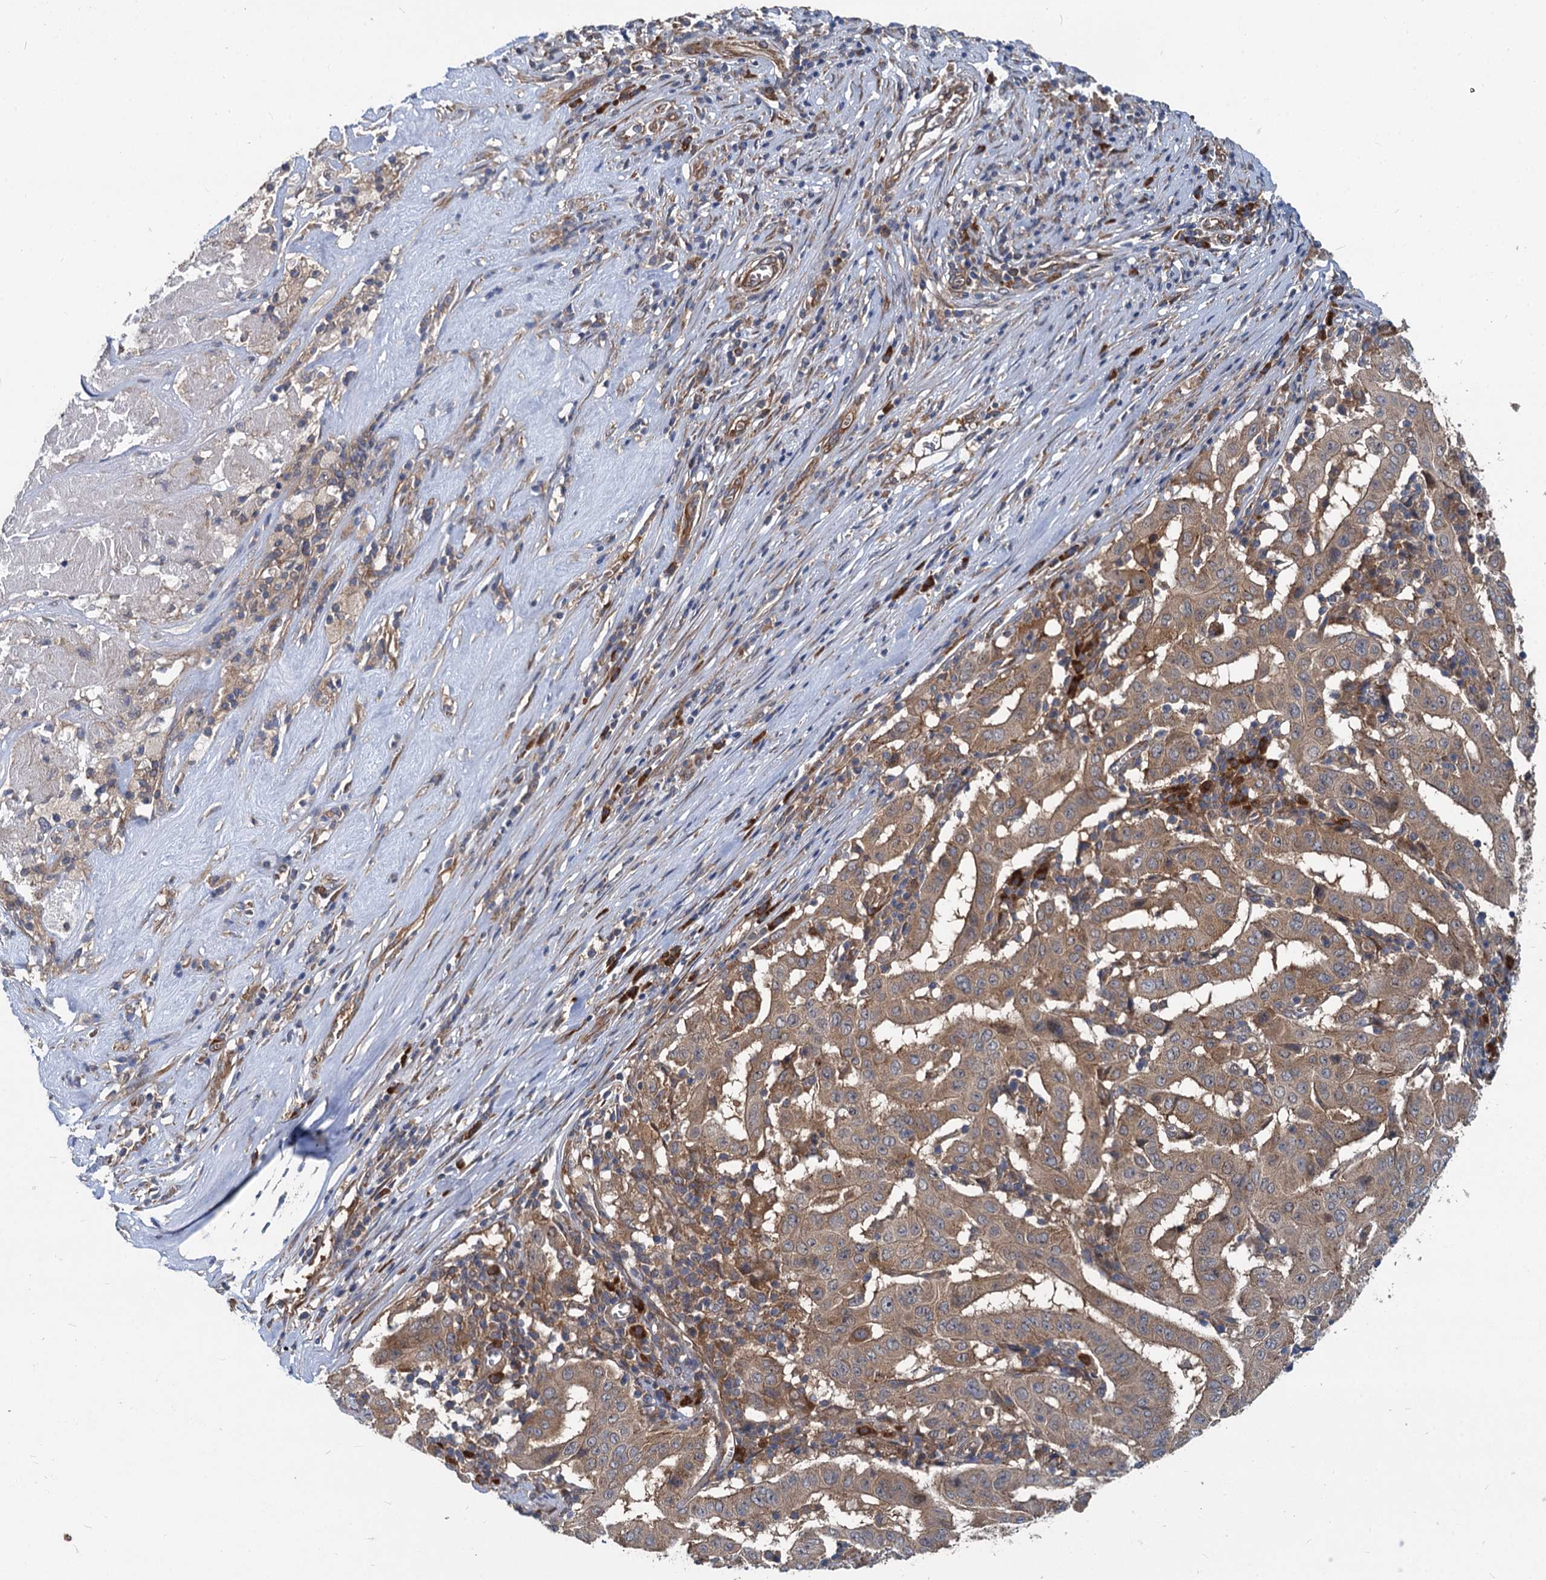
{"staining": {"intensity": "moderate", "quantity": ">75%", "location": "cytoplasmic/membranous"}, "tissue": "pancreatic cancer", "cell_type": "Tumor cells", "image_type": "cancer", "snomed": [{"axis": "morphology", "description": "Adenocarcinoma, NOS"}, {"axis": "topography", "description": "Pancreas"}], "caption": "Immunohistochemistry (IHC) staining of pancreatic cancer, which reveals medium levels of moderate cytoplasmic/membranous expression in approximately >75% of tumor cells indicating moderate cytoplasmic/membranous protein expression. The staining was performed using DAB (brown) for protein detection and nuclei were counterstained in hematoxylin (blue).", "gene": "EIF2B2", "patient": {"sex": "male", "age": 63}}